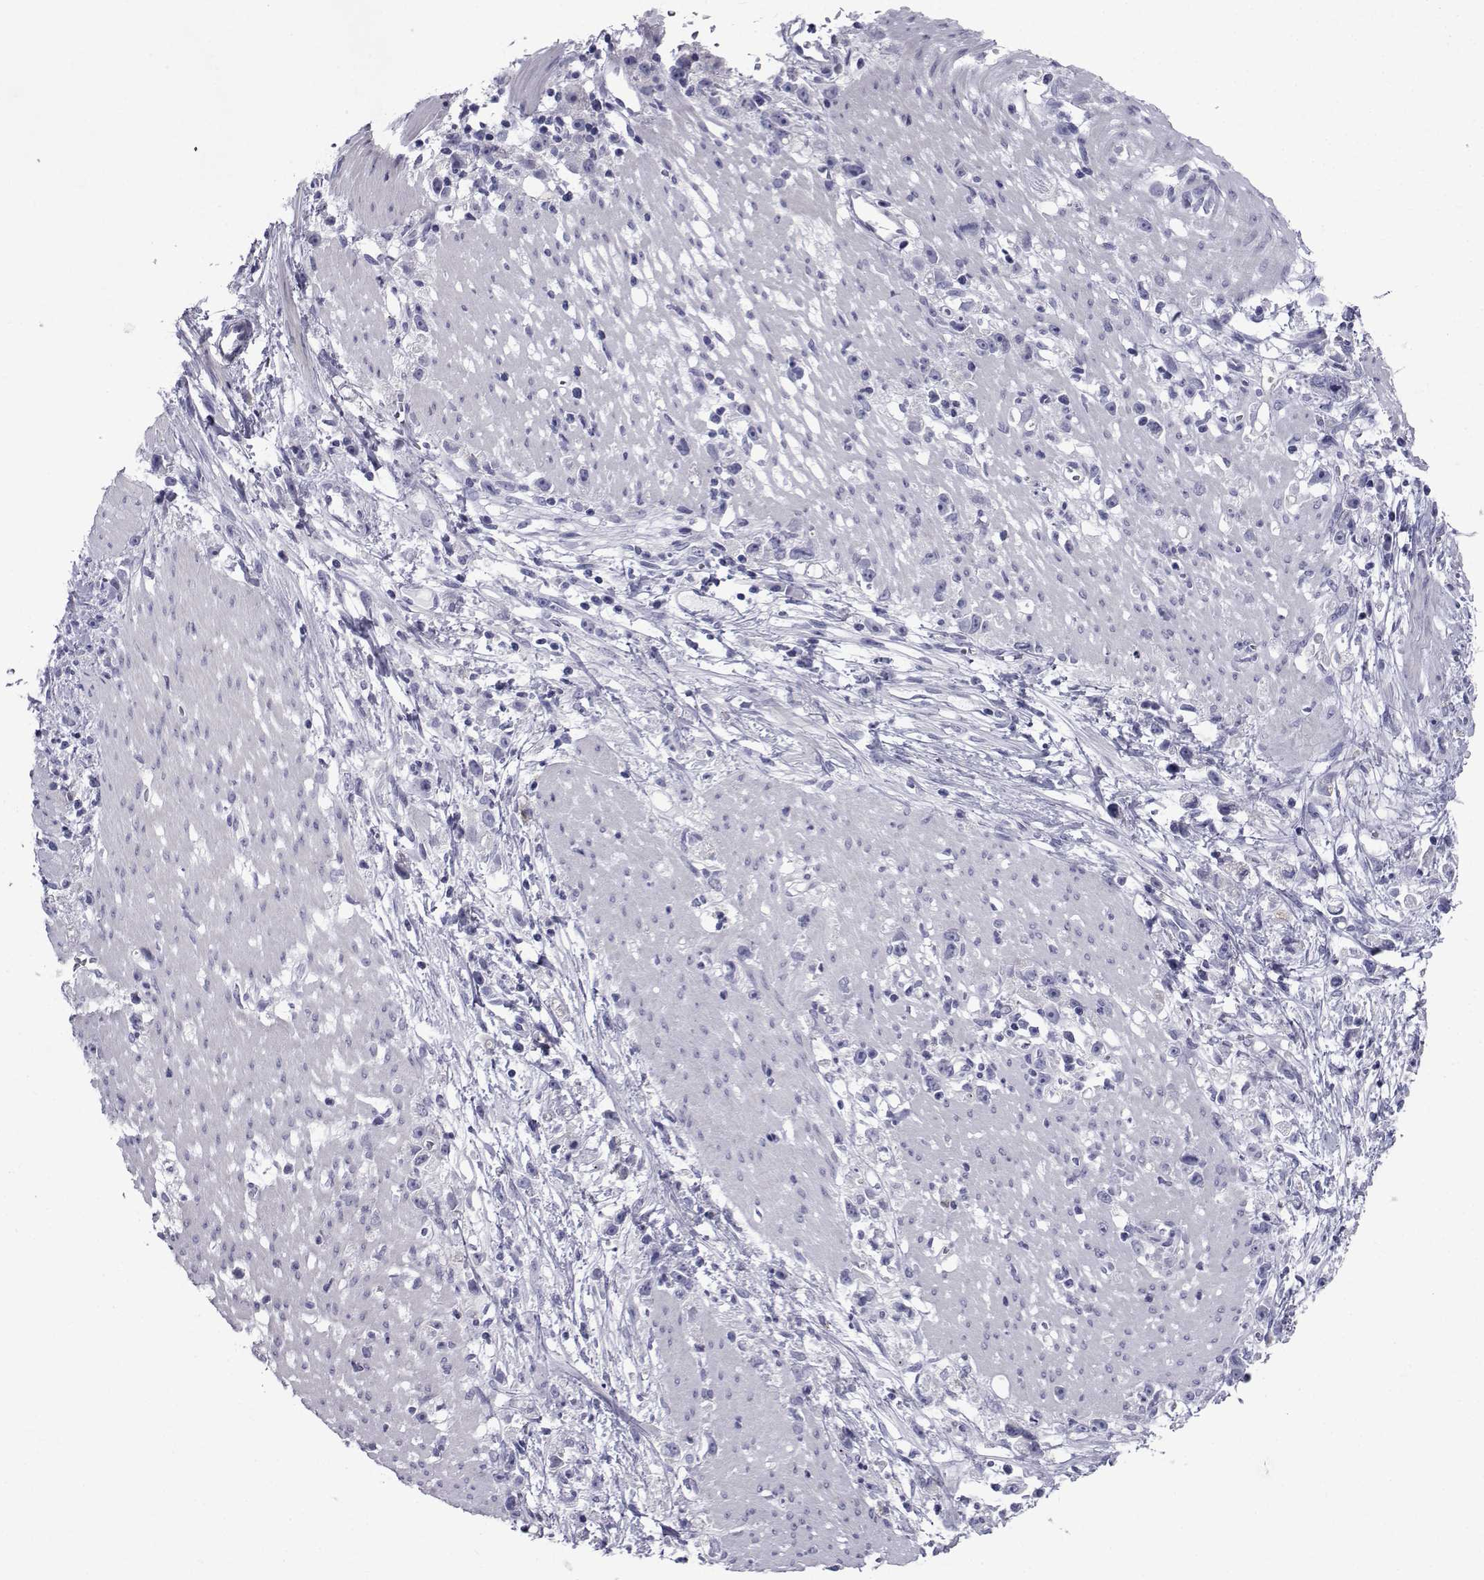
{"staining": {"intensity": "negative", "quantity": "none", "location": "none"}, "tissue": "stomach cancer", "cell_type": "Tumor cells", "image_type": "cancer", "snomed": [{"axis": "morphology", "description": "Adenocarcinoma, NOS"}, {"axis": "topography", "description": "Stomach"}], "caption": "Immunohistochemical staining of human stomach cancer reveals no significant expression in tumor cells.", "gene": "PDE6H", "patient": {"sex": "female", "age": 59}}